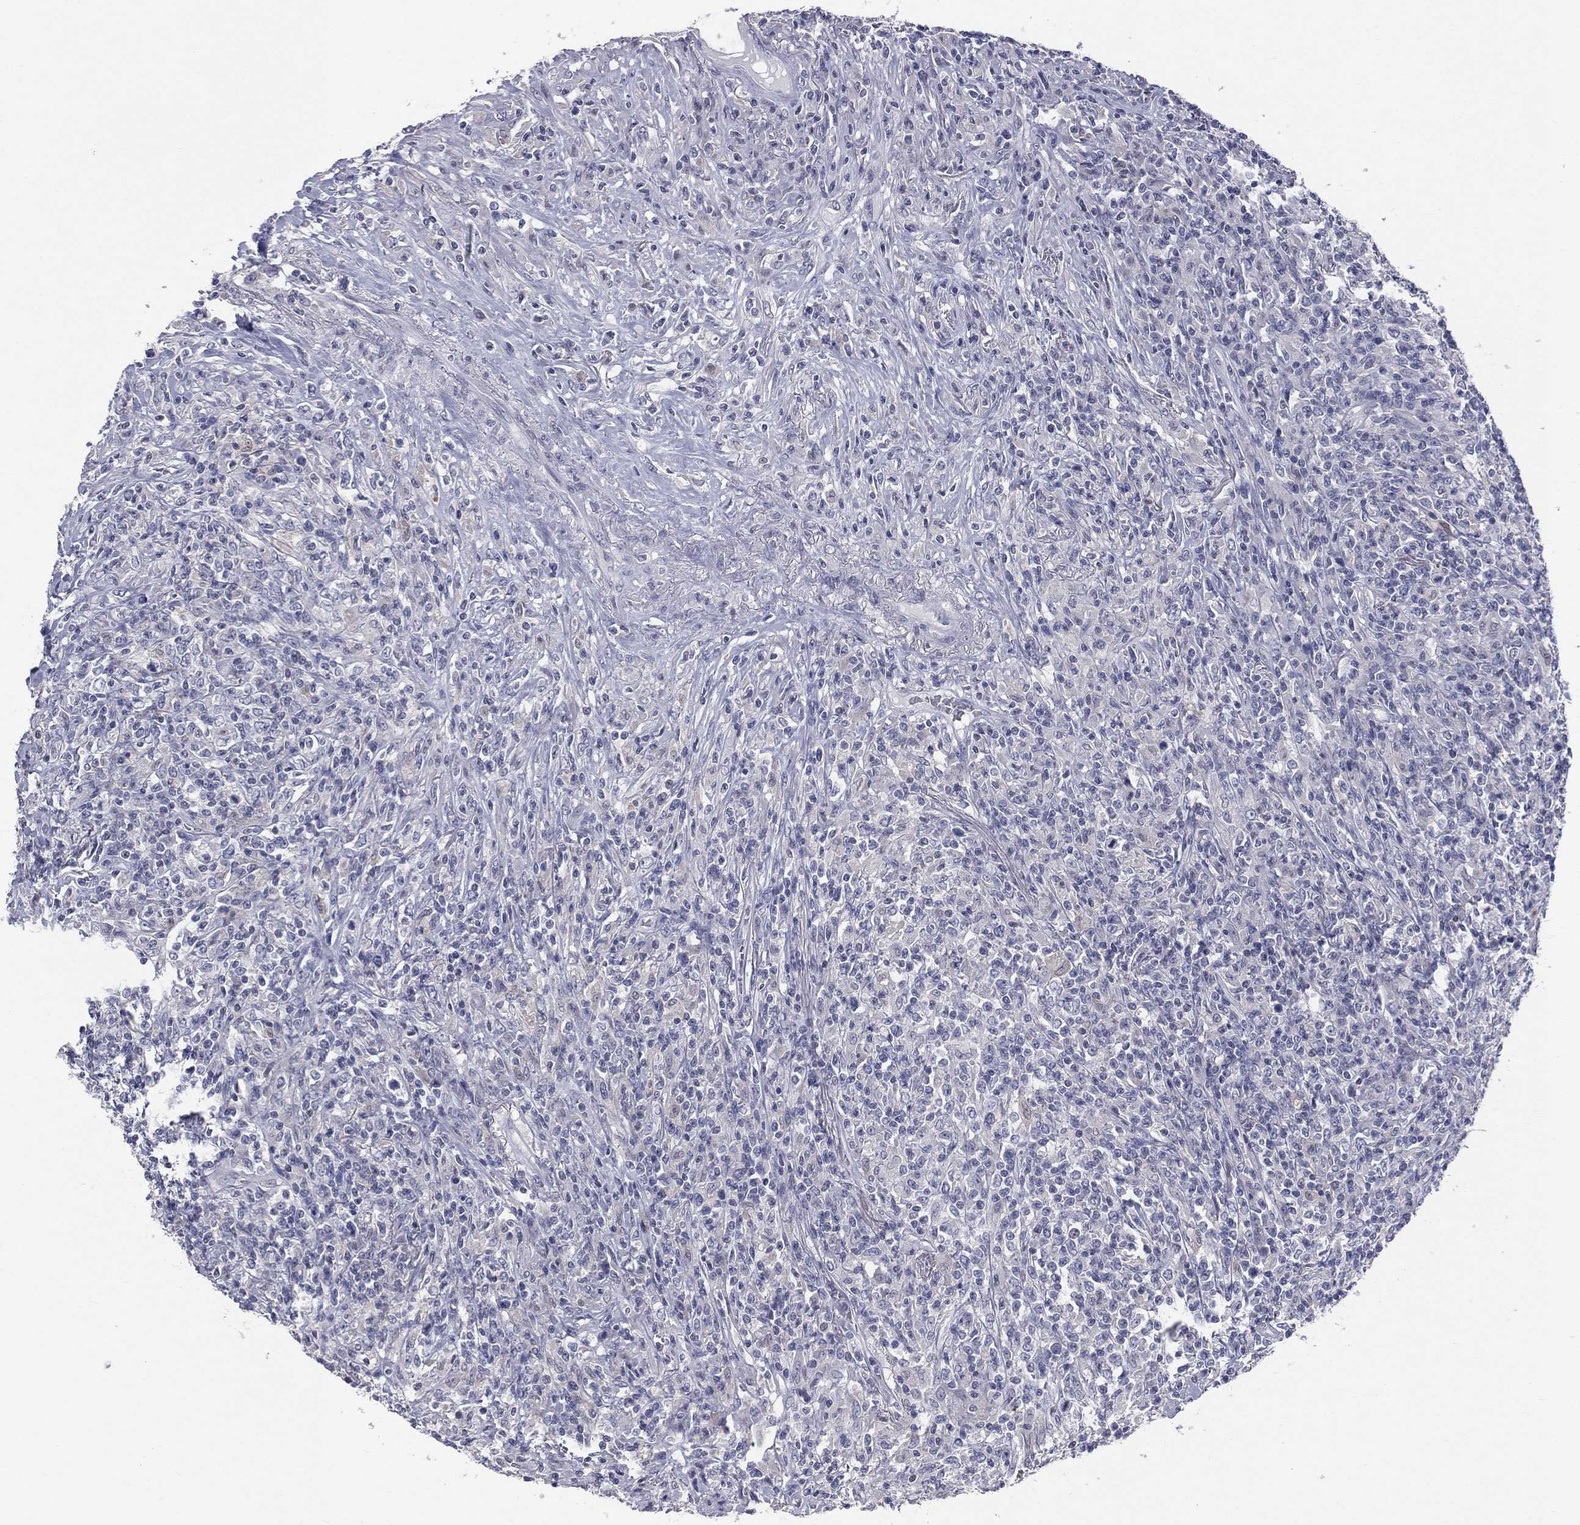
{"staining": {"intensity": "negative", "quantity": "none", "location": "none"}, "tissue": "lymphoma", "cell_type": "Tumor cells", "image_type": "cancer", "snomed": [{"axis": "morphology", "description": "Malignant lymphoma, non-Hodgkin's type, High grade"}, {"axis": "topography", "description": "Lung"}], "caption": "Immunohistochemistry (IHC) of human malignant lymphoma, non-Hodgkin's type (high-grade) exhibits no staining in tumor cells. (Immunohistochemistry, brightfield microscopy, high magnification).", "gene": "DMKN", "patient": {"sex": "male", "age": 79}}